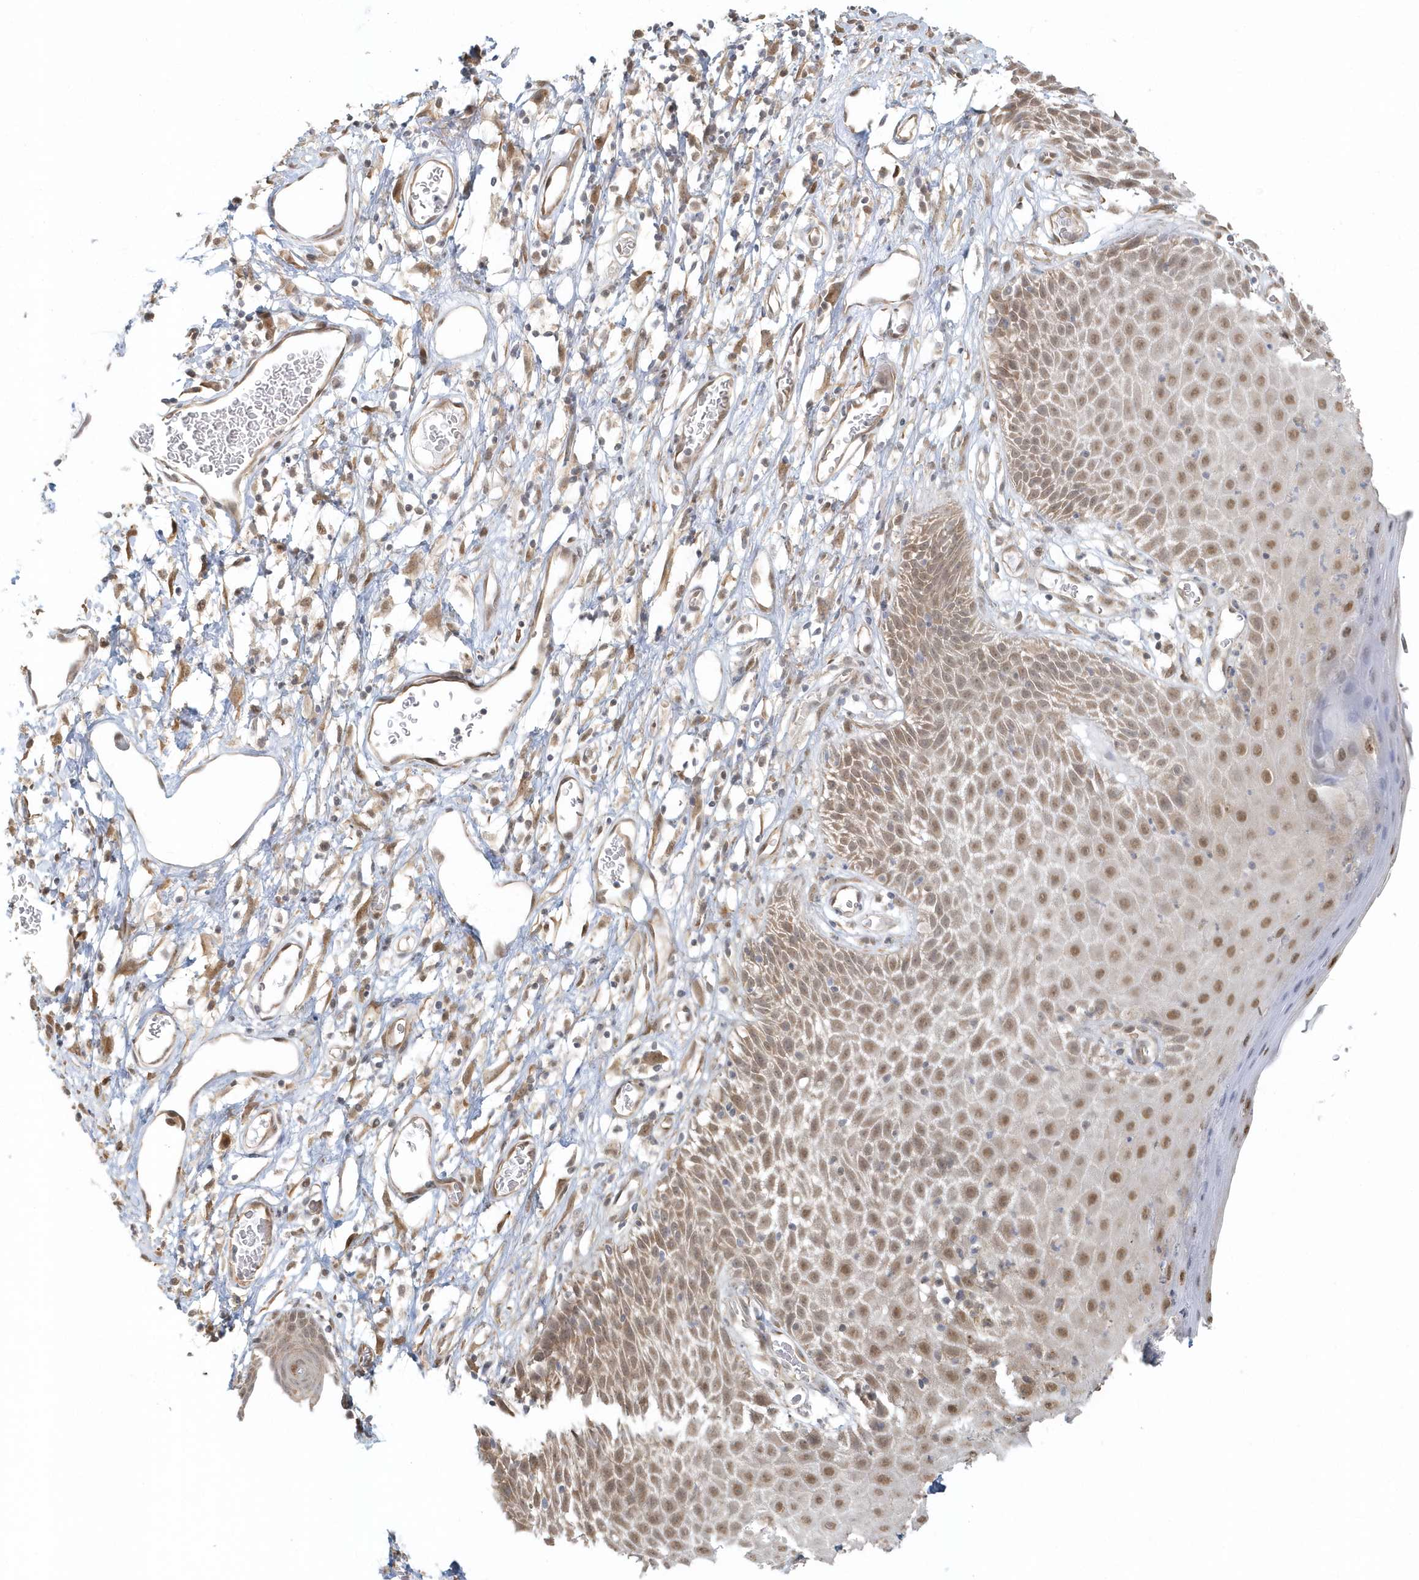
{"staining": {"intensity": "moderate", "quantity": ">75%", "location": "nuclear"}, "tissue": "skin", "cell_type": "Epidermal cells", "image_type": "normal", "snomed": [{"axis": "morphology", "description": "Normal tissue, NOS"}, {"axis": "topography", "description": "Vulva"}], "caption": "The immunohistochemical stain highlights moderate nuclear expression in epidermal cells of unremarkable skin. (DAB = brown stain, brightfield microscopy at high magnification).", "gene": "PSMD6", "patient": {"sex": "female", "age": 68}}